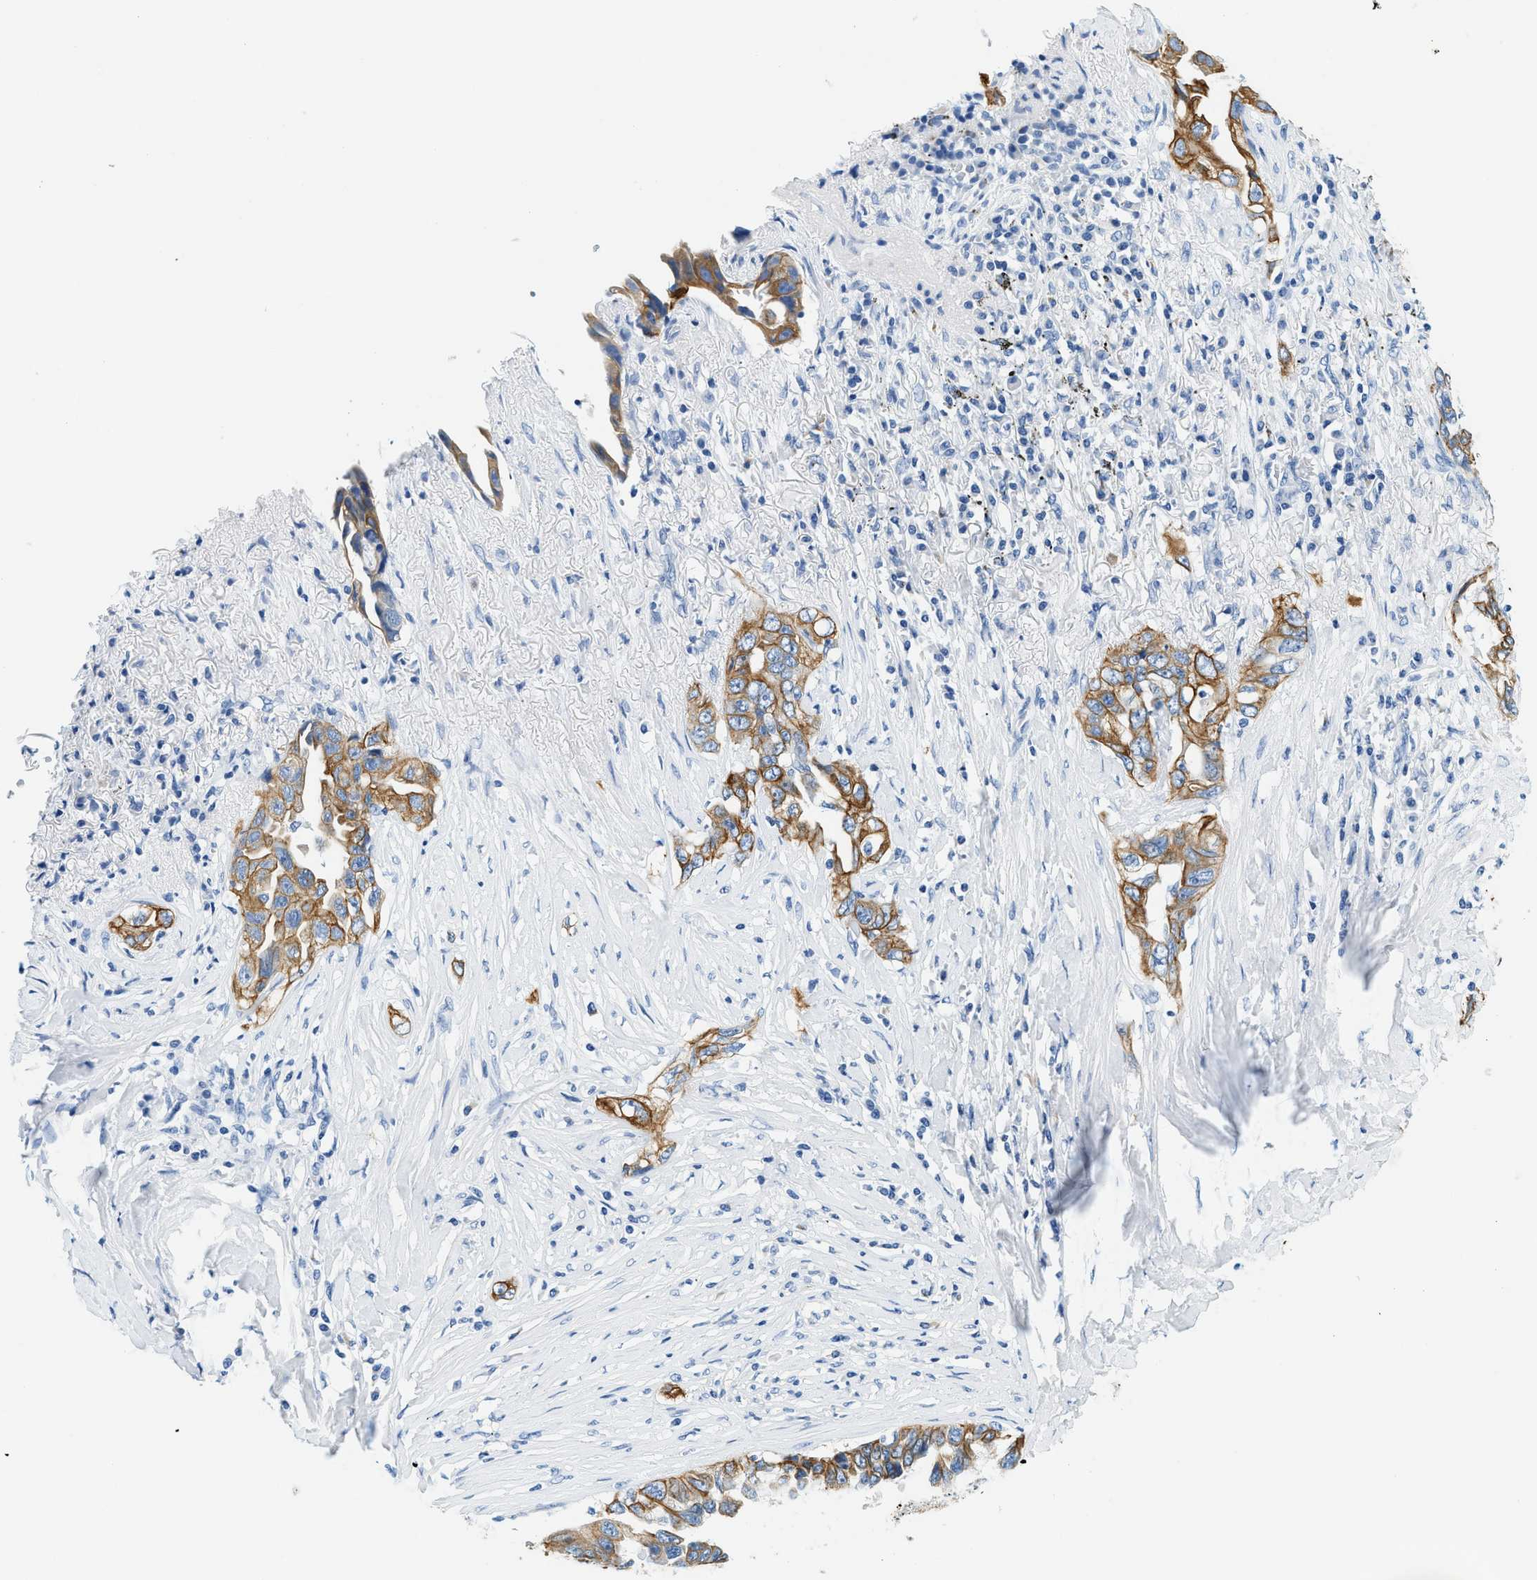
{"staining": {"intensity": "moderate", "quantity": ">75%", "location": "cytoplasmic/membranous"}, "tissue": "lung cancer", "cell_type": "Tumor cells", "image_type": "cancer", "snomed": [{"axis": "morphology", "description": "Adenocarcinoma, NOS"}, {"axis": "topography", "description": "Lung"}], "caption": "Protein analysis of lung adenocarcinoma tissue shows moderate cytoplasmic/membranous positivity in about >75% of tumor cells. The staining was performed using DAB (3,3'-diaminobenzidine), with brown indicating positive protein expression. Nuclei are stained blue with hematoxylin.", "gene": "STXBP2", "patient": {"sex": "female", "age": 51}}